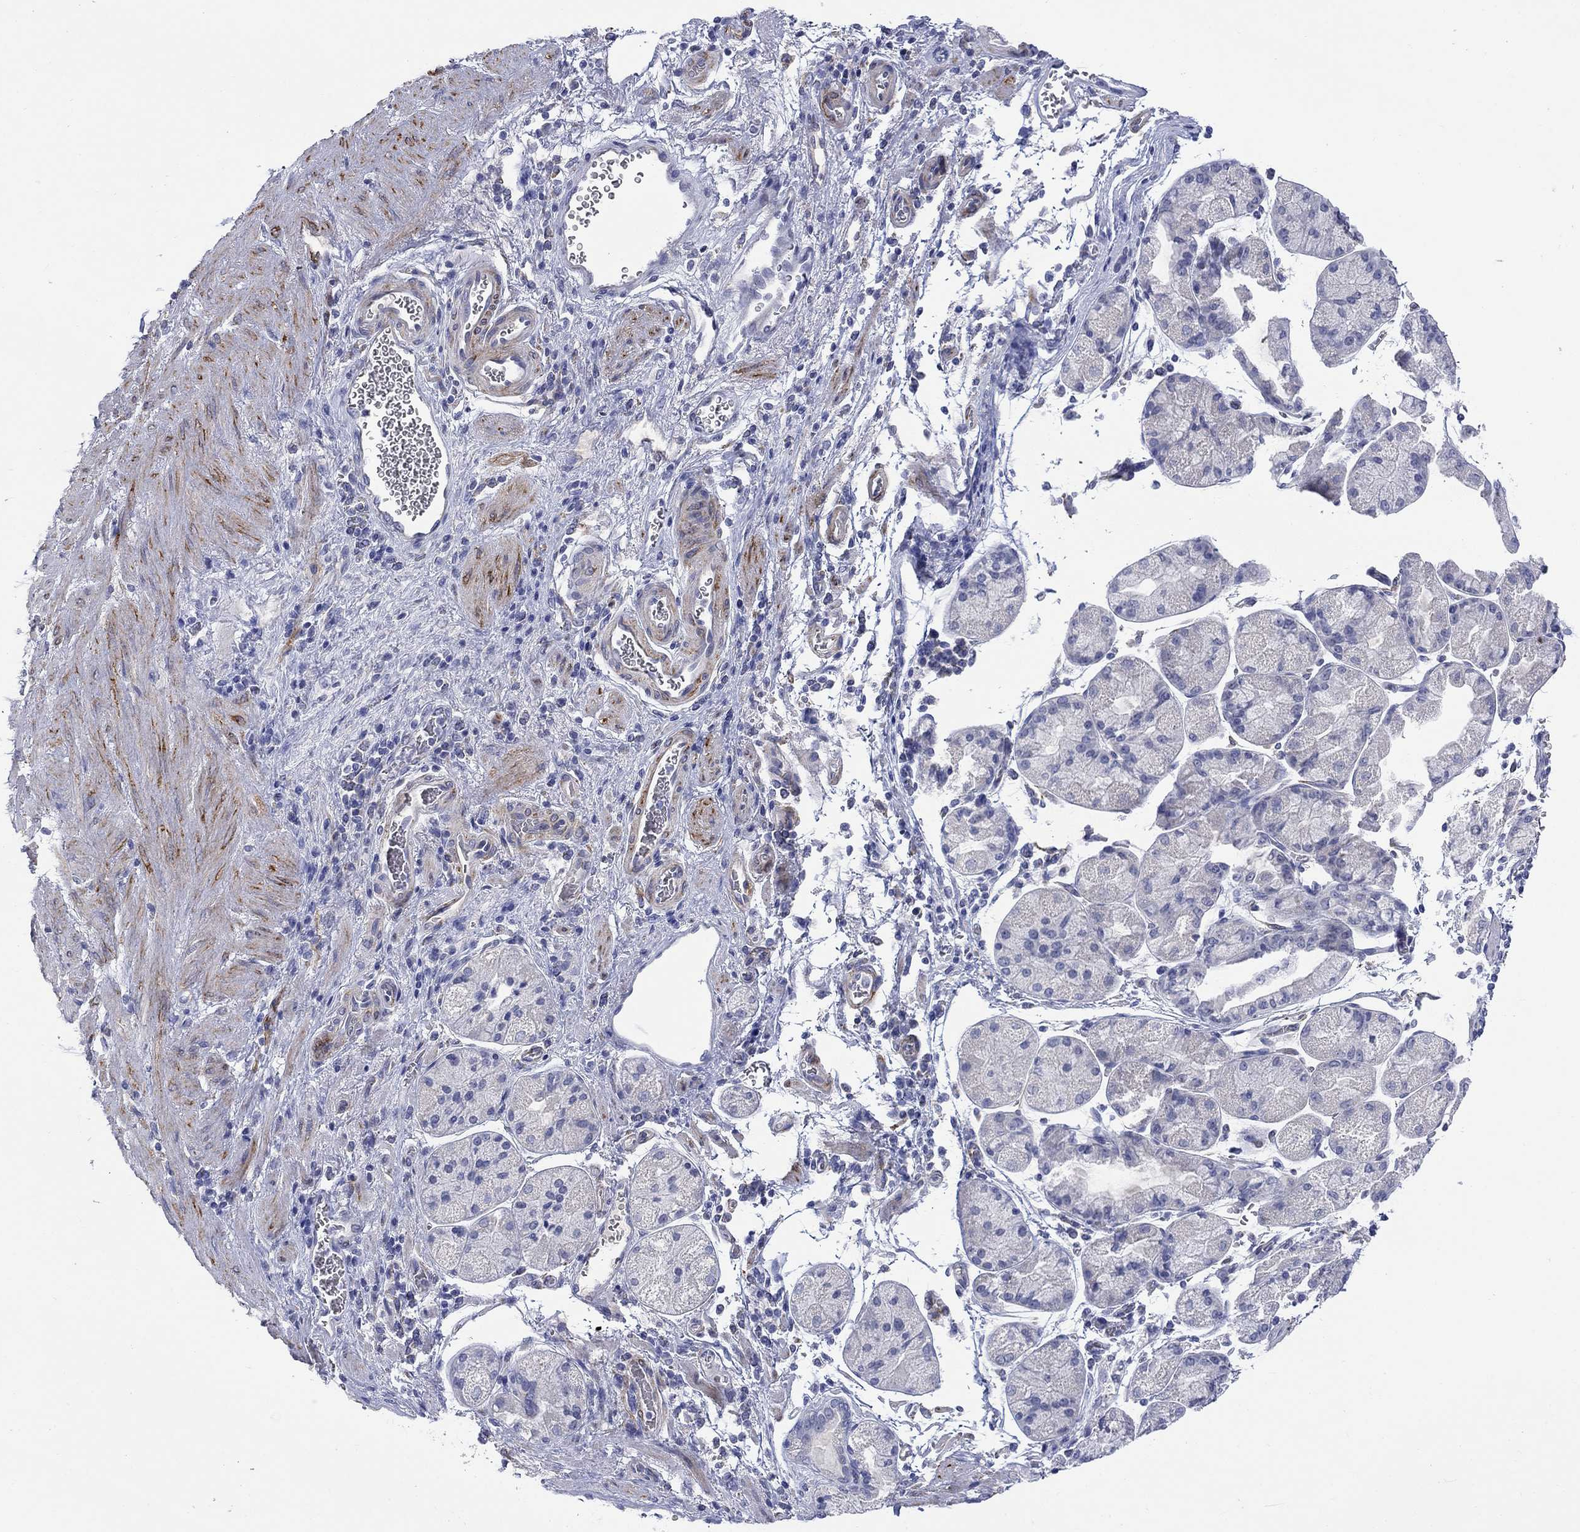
{"staining": {"intensity": "negative", "quantity": "none", "location": "none"}, "tissue": "stomach cancer", "cell_type": "Tumor cells", "image_type": "cancer", "snomed": [{"axis": "morphology", "description": "Adenocarcinoma, NOS"}, {"axis": "topography", "description": "Stomach"}], "caption": "DAB (3,3'-diaminobenzidine) immunohistochemical staining of stomach cancer exhibits no significant positivity in tumor cells. The staining was performed using DAB to visualize the protein expression in brown, while the nuclei were stained in blue with hematoxylin (Magnification: 20x).", "gene": "PTPRZ1", "patient": {"sex": "female", "age": 57}}